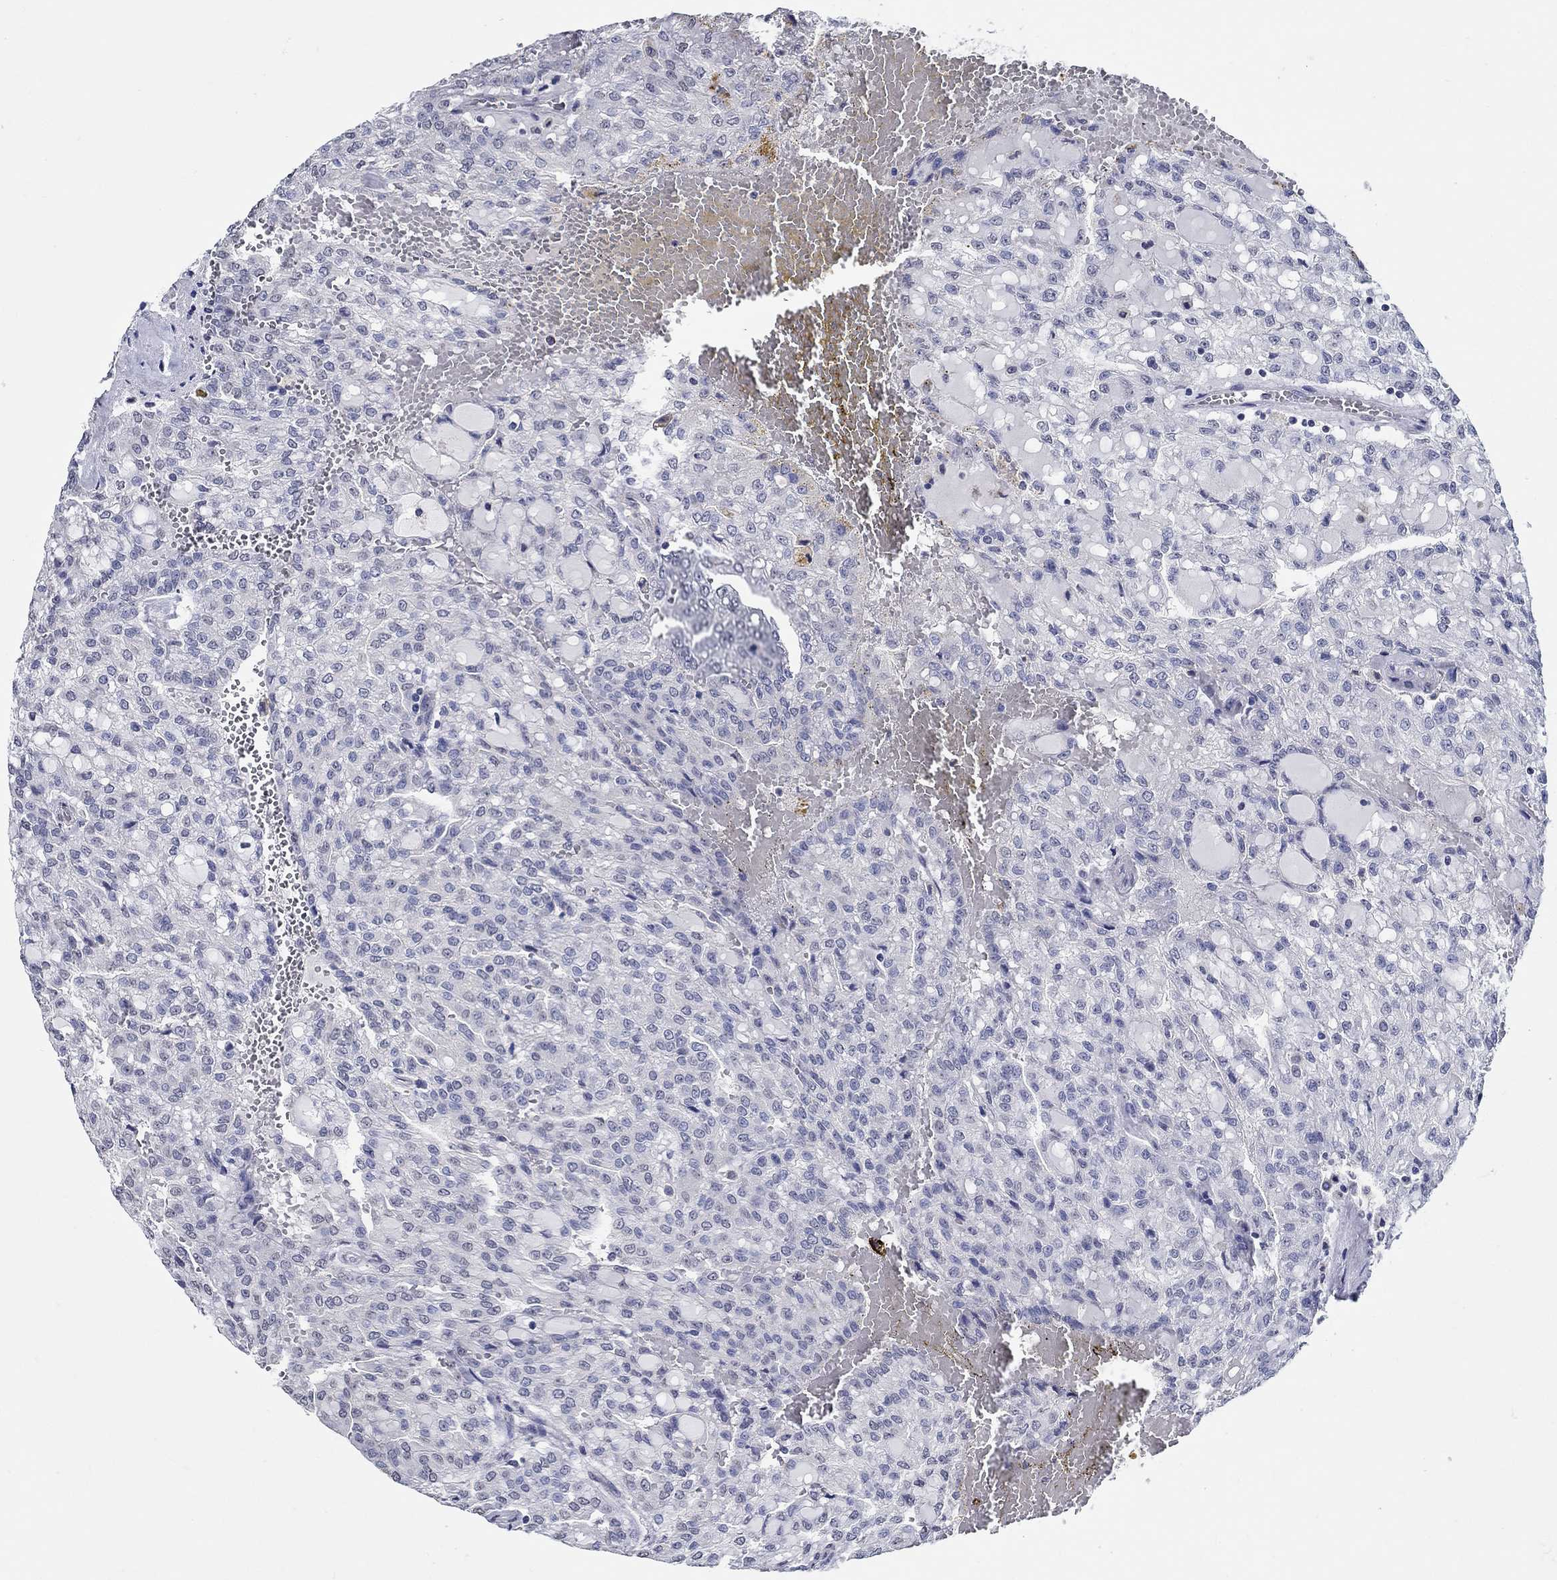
{"staining": {"intensity": "negative", "quantity": "none", "location": "none"}, "tissue": "renal cancer", "cell_type": "Tumor cells", "image_type": "cancer", "snomed": [{"axis": "morphology", "description": "Adenocarcinoma, NOS"}, {"axis": "topography", "description": "Kidney"}], "caption": "IHC photomicrograph of adenocarcinoma (renal) stained for a protein (brown), which shows no positivity in tumor cells.", "gene": "PDE1B", "patient": {"sex": "male", "age": 63}}